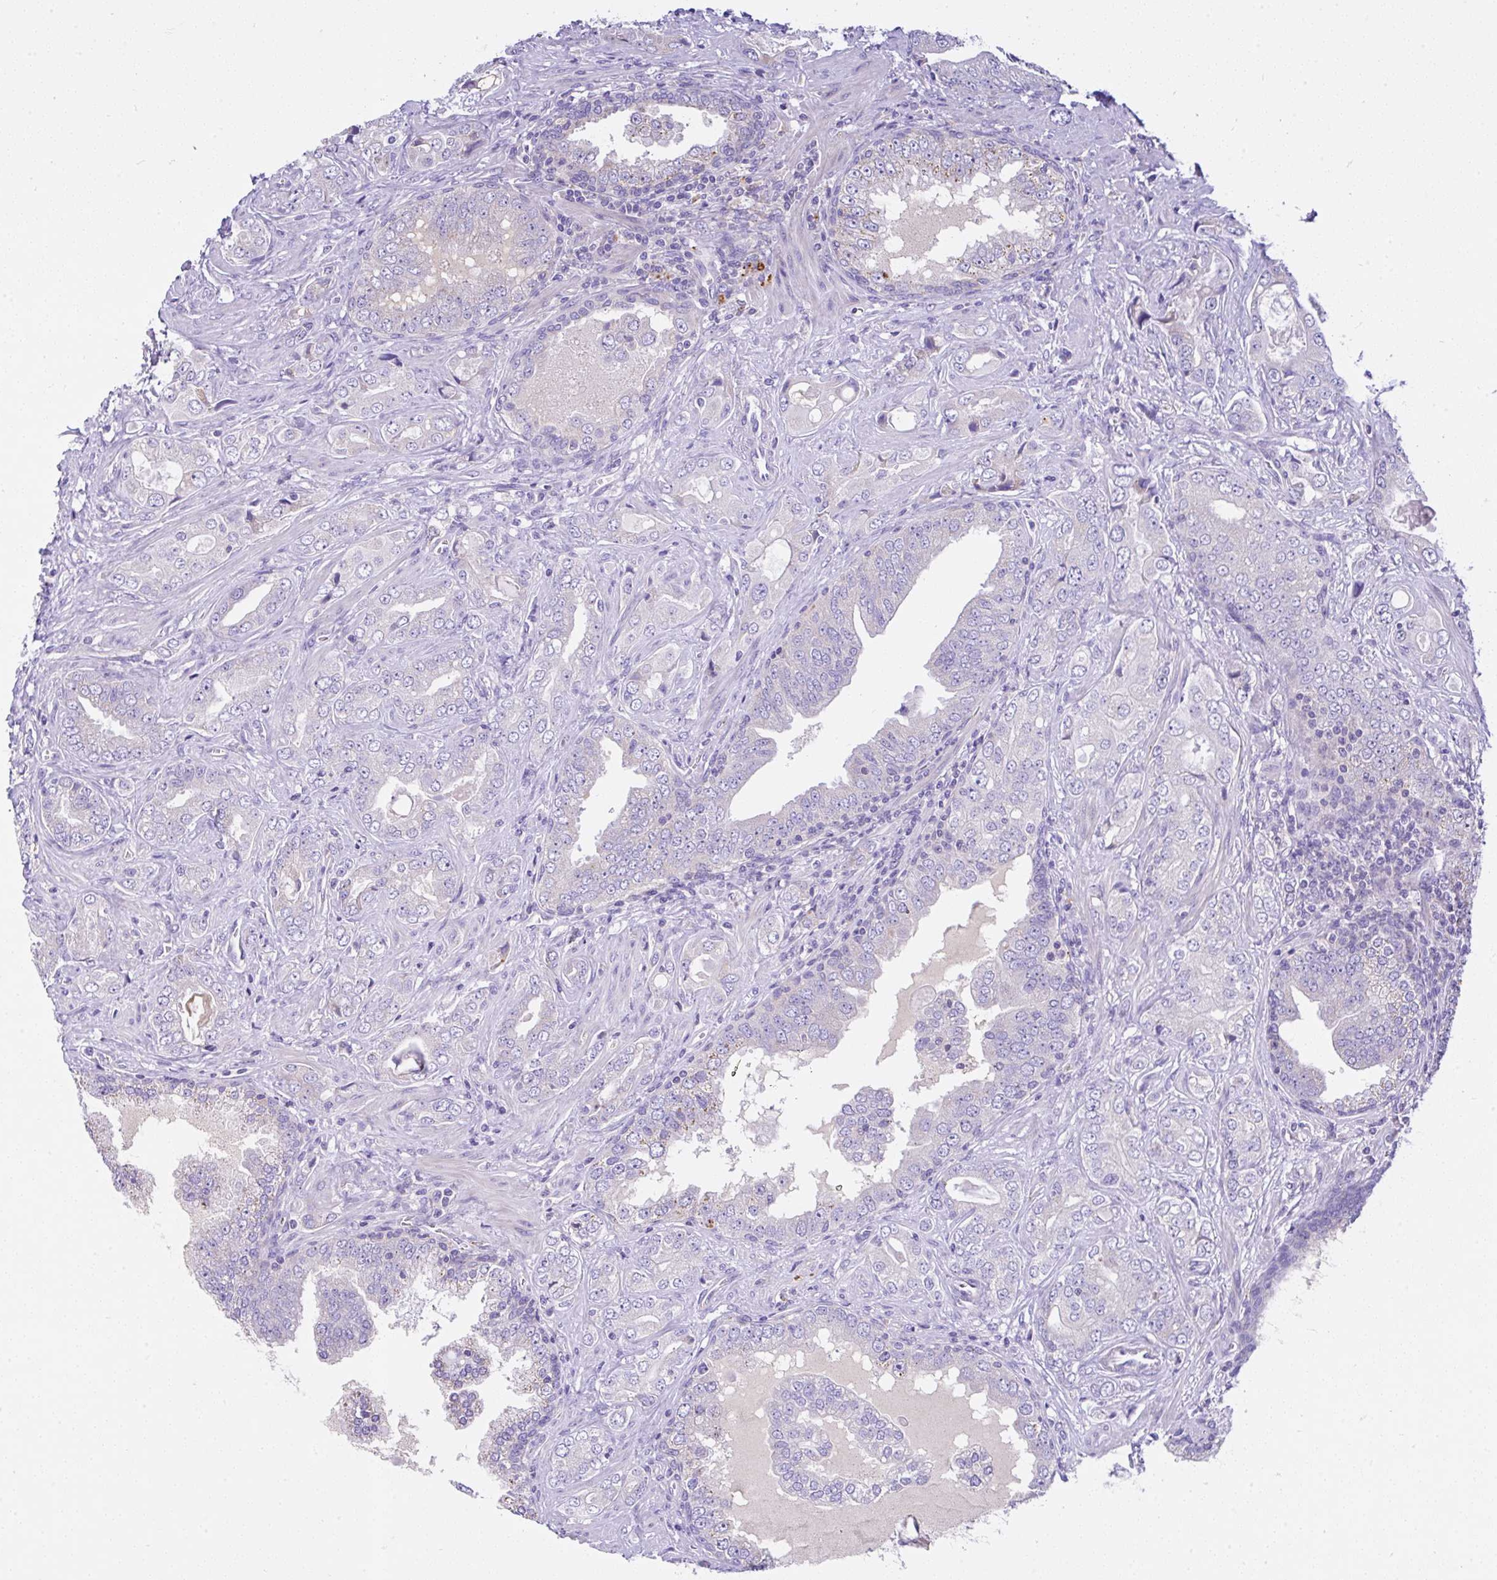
{"staining": {"intensity": "negative", "quantity": "none", "location": "none"}, "tissue": "prostate cancer", "cell_type": "Tumor cells", "image_type": "cancer", "snomed": [{"axis": "morphology", "description": "Adenocarcinoma, High grade"}, {"axis": "topography", "description": "Prostate"}], "caption": "DAB immunohistochemical staining of human prostate high-grade adenocarcinoma reveals no significant positivity in tumor cells. (DAB immunohistochemistry (IHC) with hematoxylin counter stain).", "gene": "CCDC142", "patient": {"sex": "male", "age": 67}}